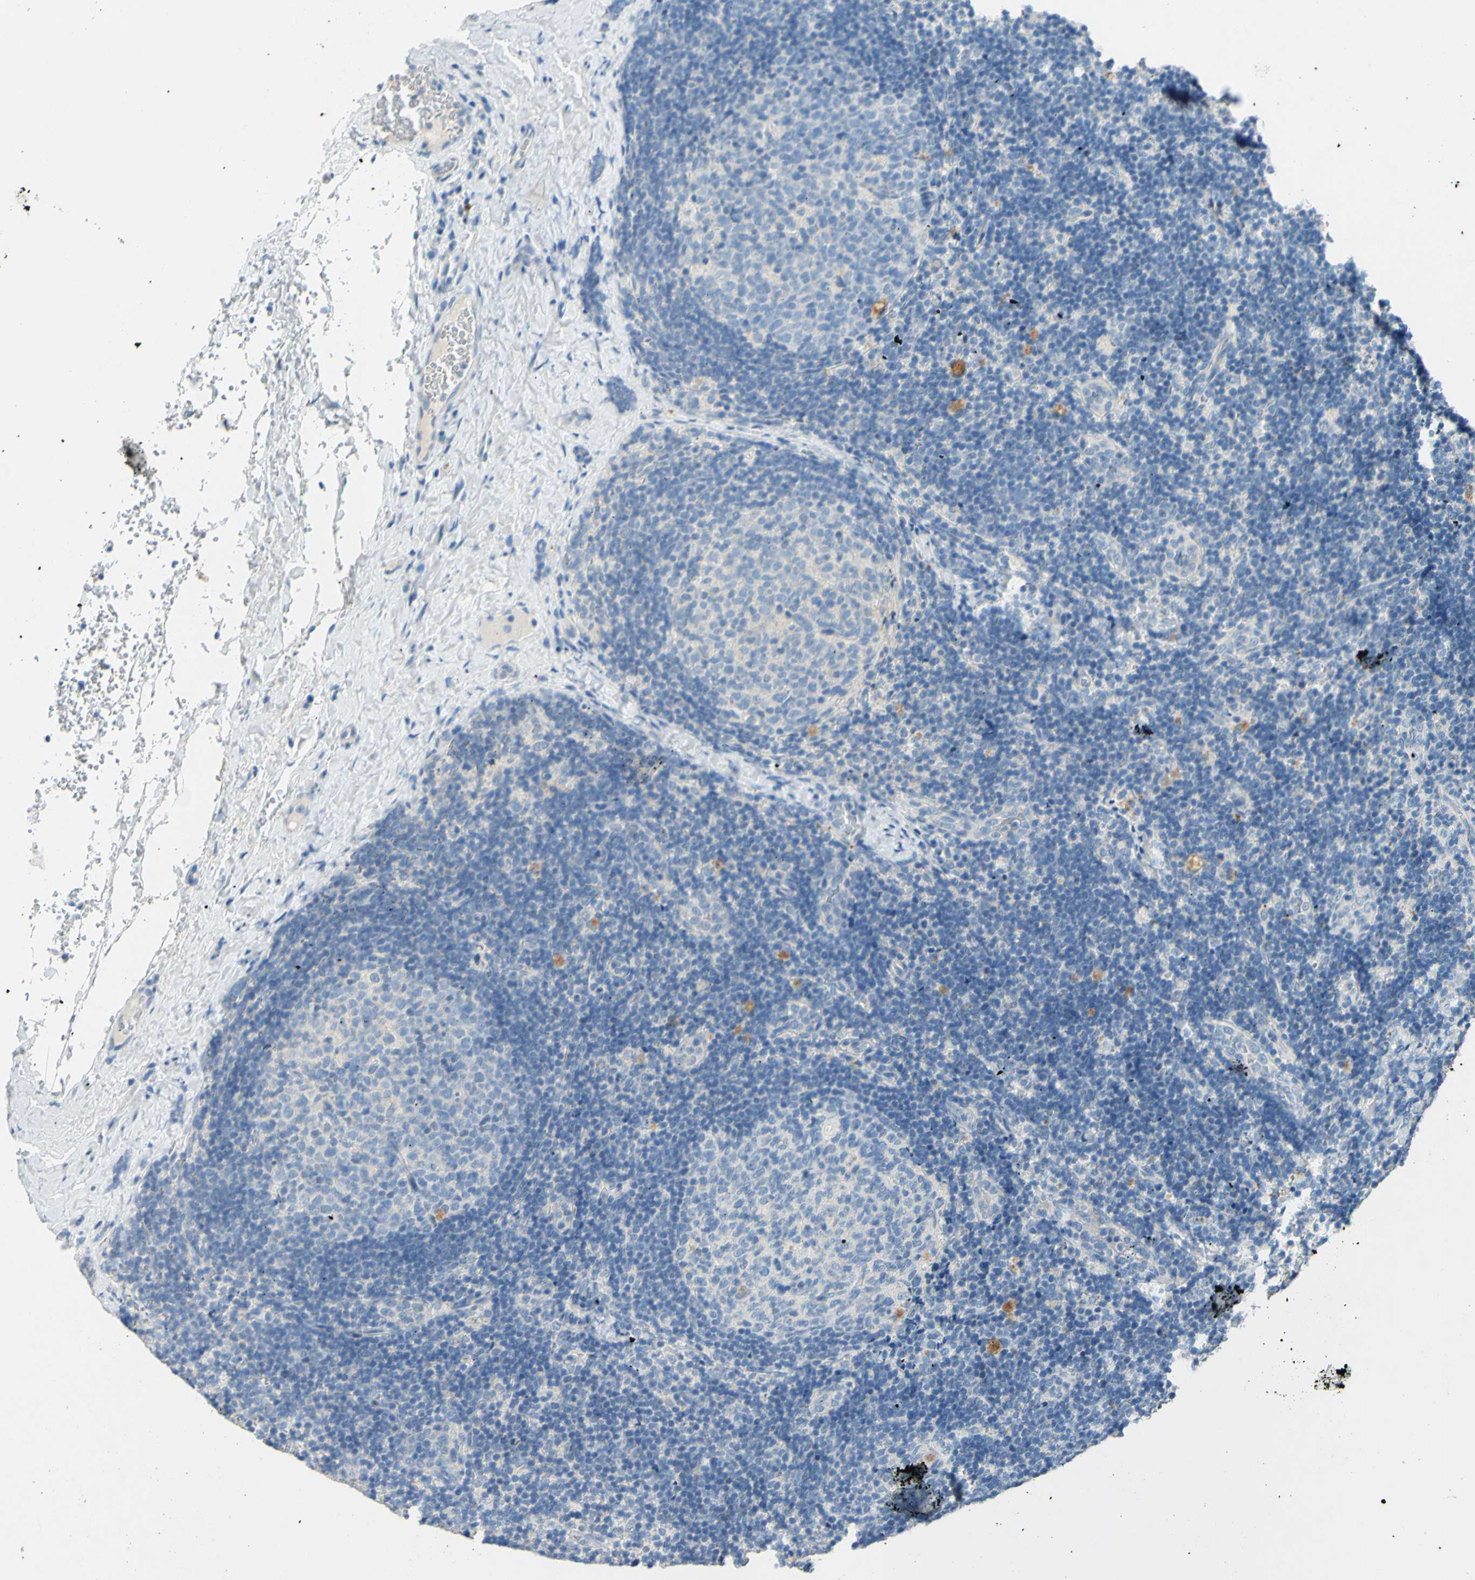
{"staining": {"intensity": "negative", "quantity": "none", "location": "none"}, "tissue": "lymph node", "cell_type": "Germinal center cells", "image_type": "normal", "snomed": [{"axis": "morphology", "description": "Normal tissue, NOS"}, {"axis": "topography", "description": "Lymph node"}], "caption": "Germinal center cells show no significant protein staining in benign lymph node. (Stains: DAB immunohistochemistry with hematoxylin counter stain, Microscopy: brightfield microscopy at high magnification).", "gene": "CDH10", "patient": {"sex": "female", "age": 14}}